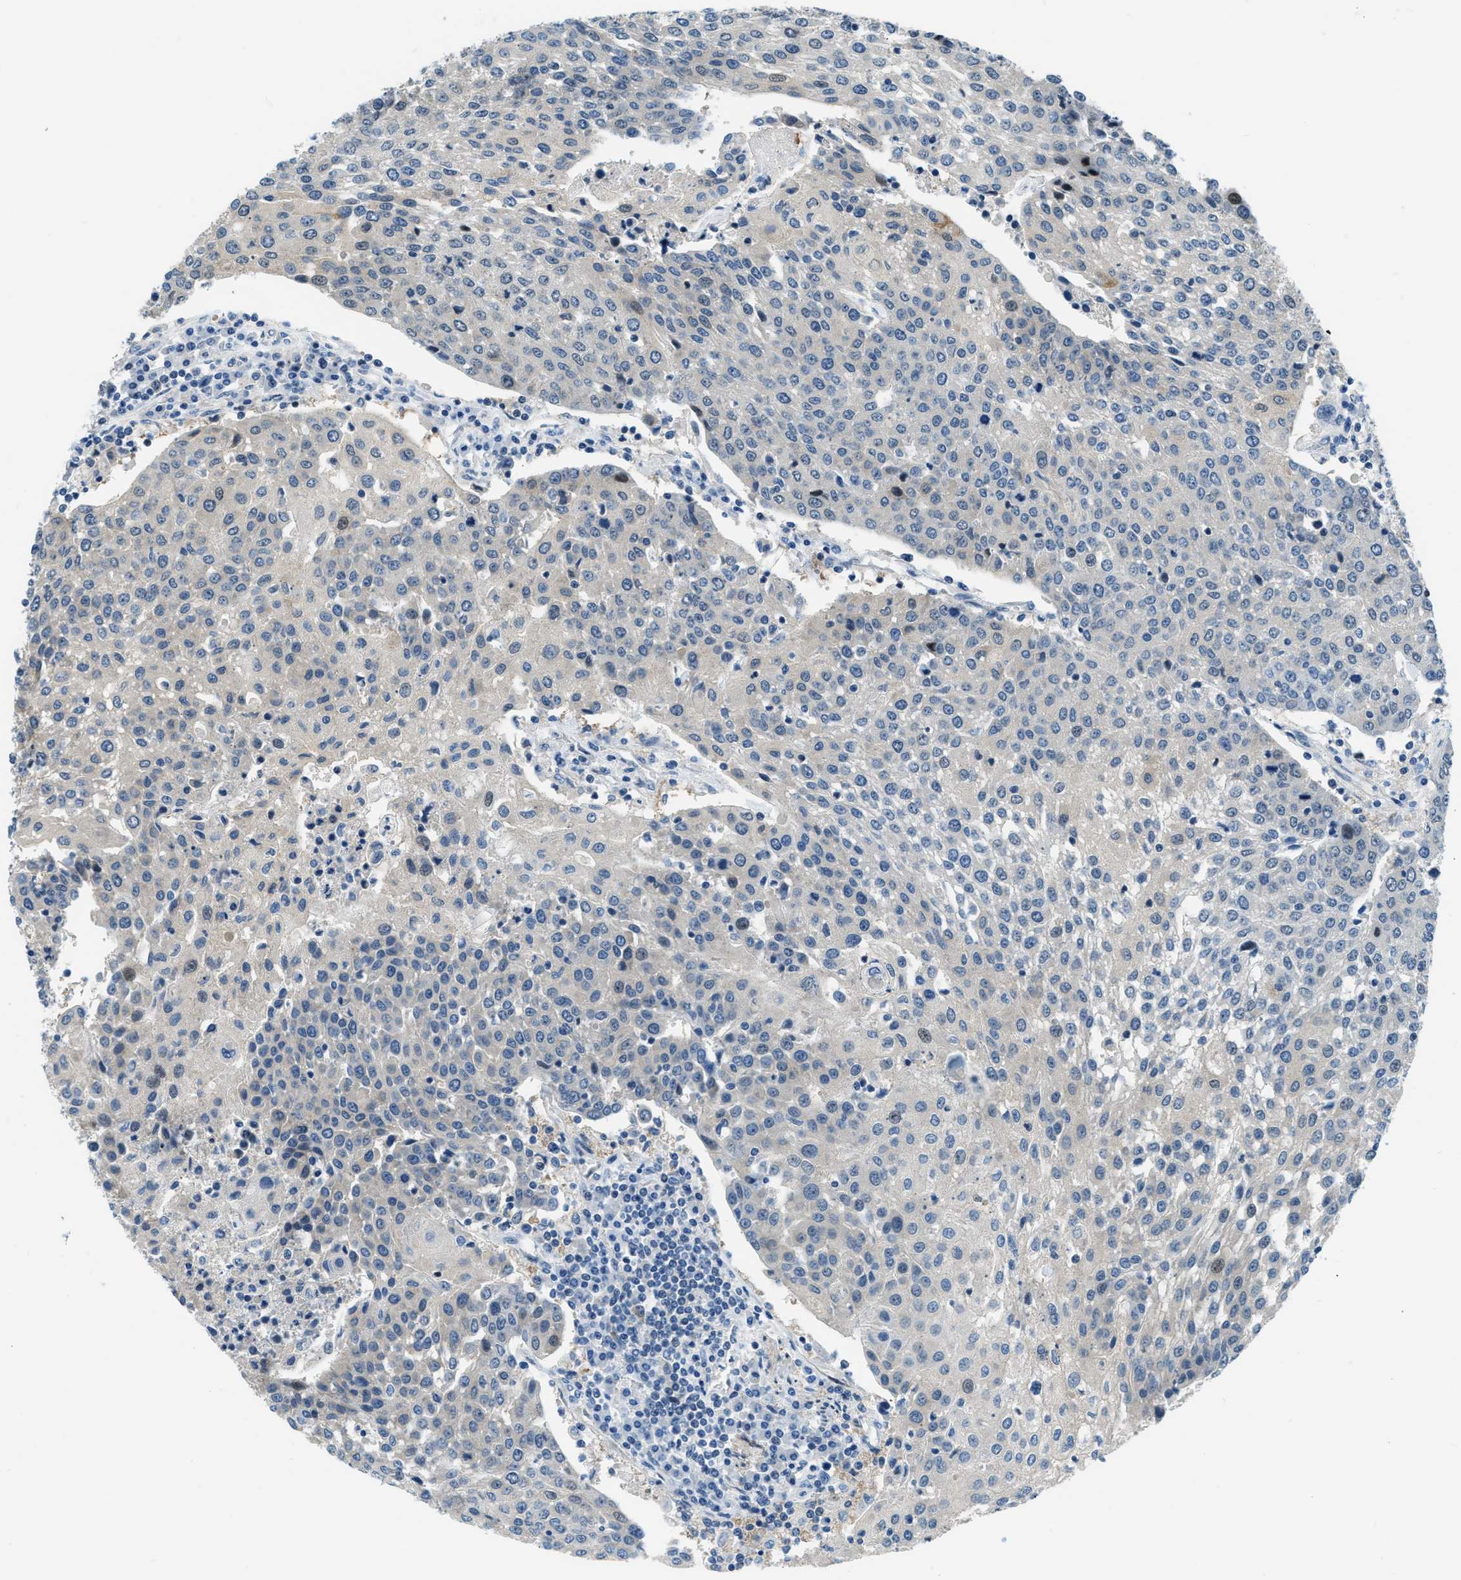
{"staining": {"intensity": "negative", "quantity": "none", "location": "none"}, "tissue": "urothelial cancer", "cell_type": "Tumor cells", "image_type": "cancer", "snomed": [{"axis": "morphology", "description": "Urothelial carcinoma, High grade"}, {"axis": "topography", "description": "Urinary bladder"}], "caption": "An image of human urothelial cancer is negative for staining in tumor cells.", "gene": "PFKP", "patient": {"sex": "female", "age": 85}}